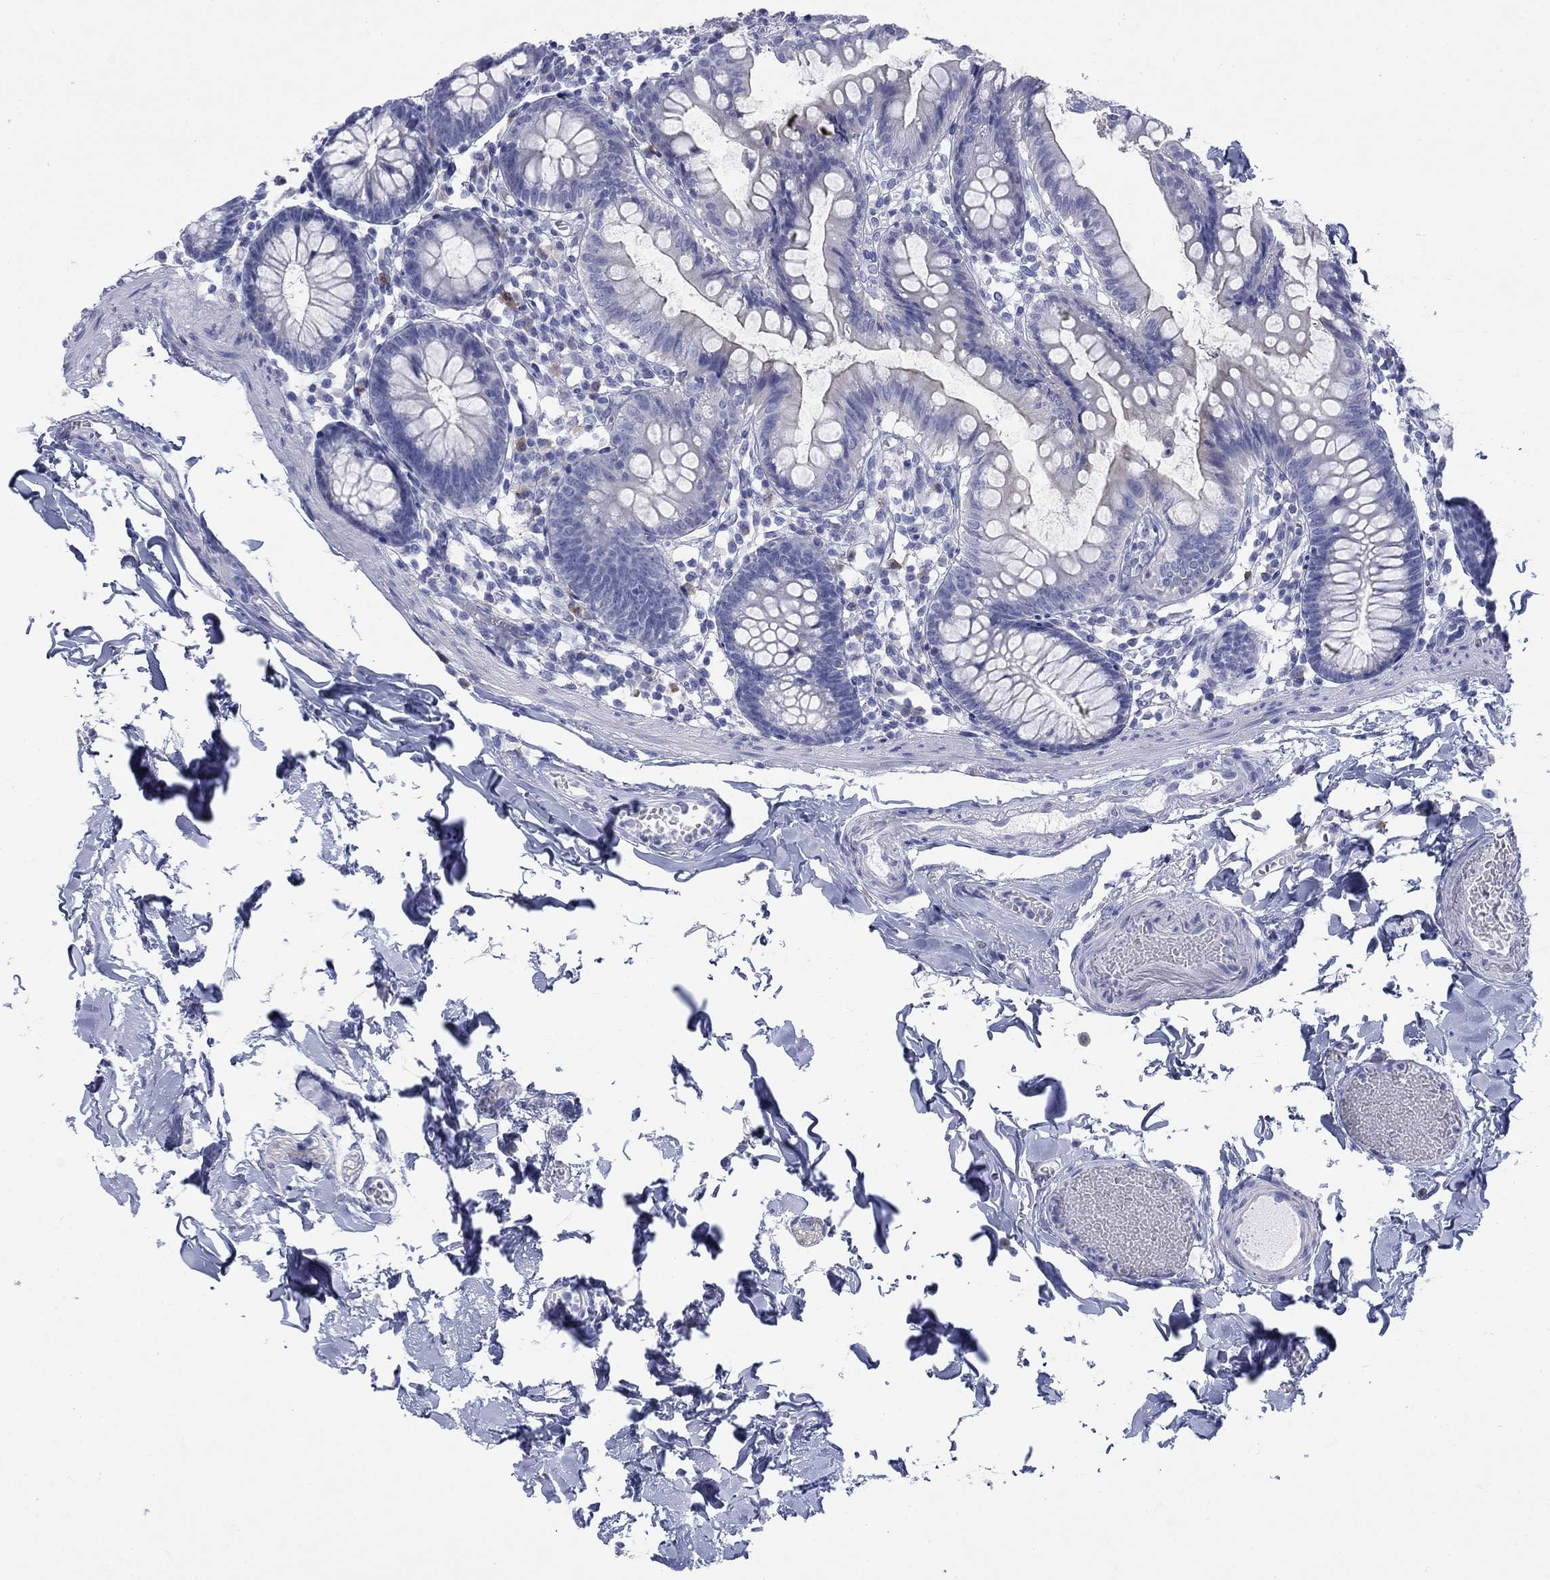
{"staining": {"intensity": "negative", "quantity": "none", "location": "none"}, "tissue": "small intestine", "cell_type": "Glandular cells", "image_type": "normal", "snomed": [{"axis": "morphology", "description": "Normal tissue, NOS"}, {"axis": "topography", "description": "Small intestine"}], "caption": "IHC image of unremarkable small intestine stained for a protein (brown), which reveals no positivity in glandular cells.", "gene": "IGF2BP3", "patient": {"sex": "female", "age": 90}}